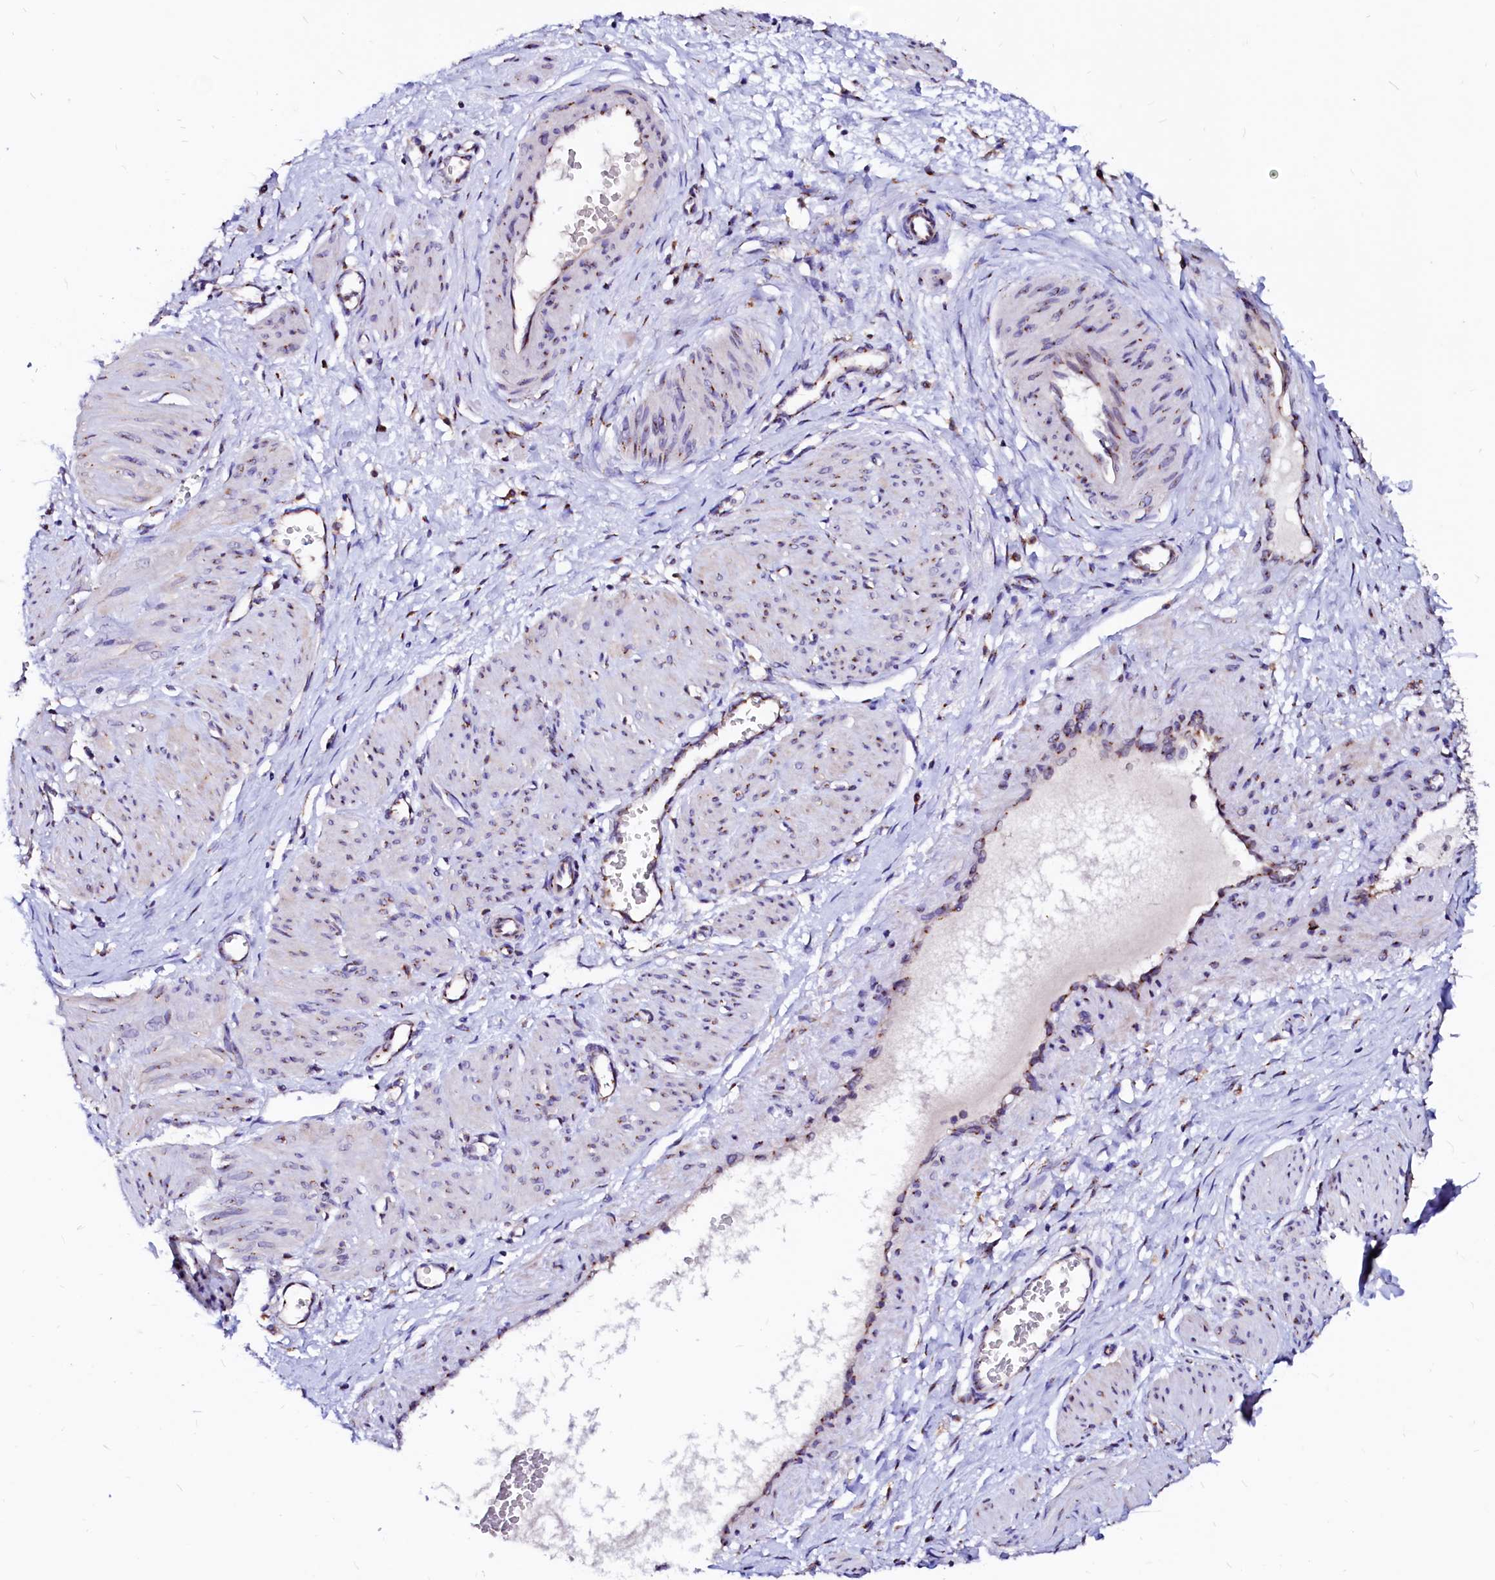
{"staining": {"intensity": "moderate", "quantity": "<25%", "location": "cytoplasmic/membranous"}, "tissue": "smooth muscle", "cell_type": "Smooth muscle cells", "image_type": "normal", "snomed": [{"axis": "morphology", "description": "Normal tissue, NOS"}, {"axis": "topography", "description": "Endometrium"}], "caption": "Protein analysis of unremarkable smooth muscle reveals moderate cytoplasmic/membranous positivity in approximately <25% of smooth muscle cells.", "gene": "LMAN1", "patient": {"sex": "female", "age": 33}}